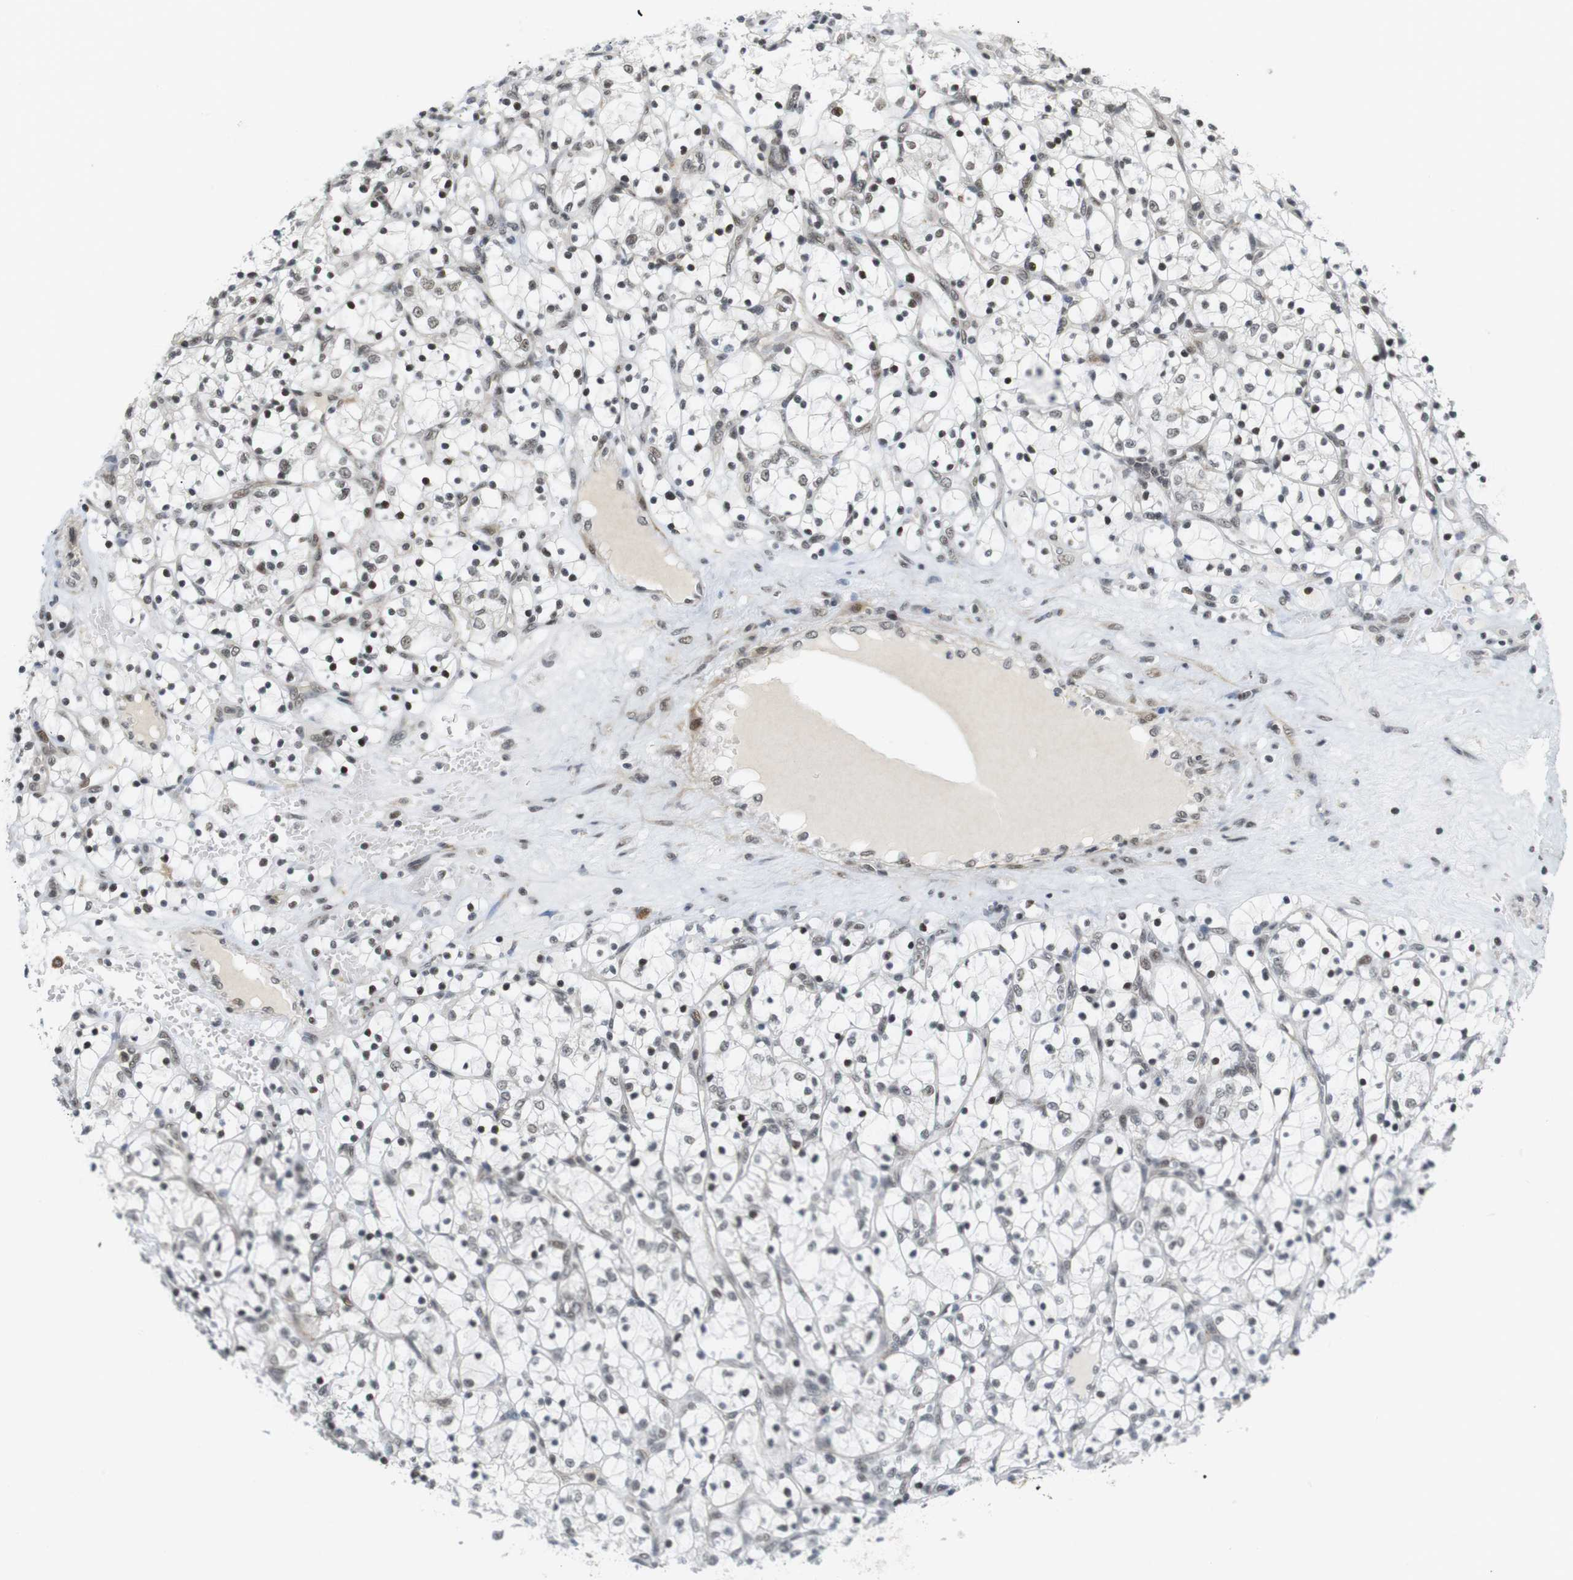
{"staining": {"intensity": "weak", "quantity": "25%-75%", "location": "nuclear"}, "tissue": "renal cancer", "cell_type": "Tumor cells", "image_type": "cancer", "snomed": [{"axis": "morphology", "description": "Adenocarcinoma, NOS"}, {"axis": "topography", "description": "Kidney"}], "caption": "This photomicrograph shows IHC staining of human renal cancer, with low weak nuclear staining in approximately 25%-75% of tumor cells.", "gene": "BRD4", "patient": {"sex": "female", "age": 69}}